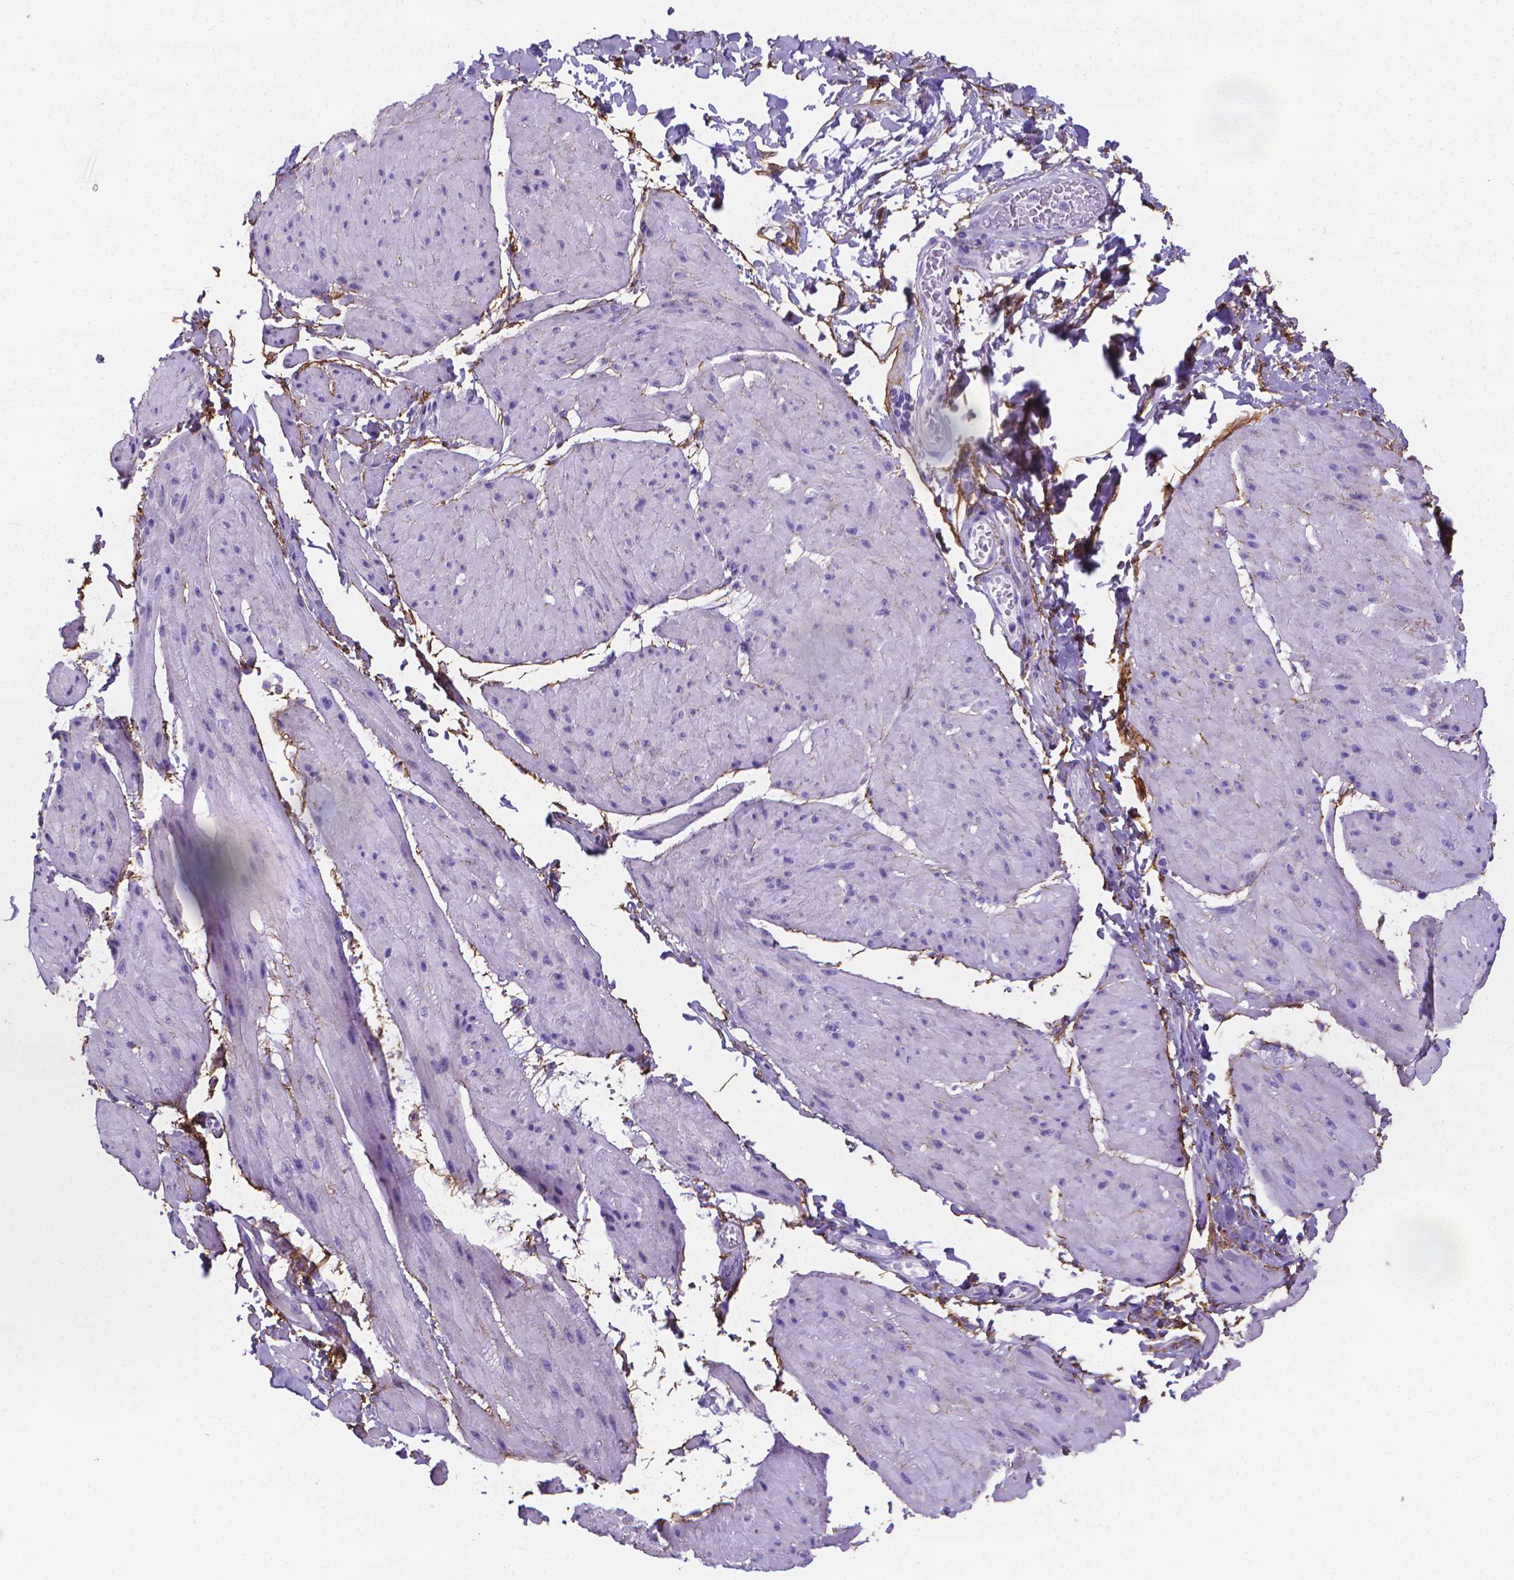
{"staining": {"intensity": "negative", "quantity": "none", "location": "none"}, "tissue": "adipose tissue", "cell_type": "Adipocytes", "image_type": "normal", "snomed": [{"axis": "morphology", "description": "Normal tissue, NOS"}, {"axis": "topography", "description": "Urinary bladder"}, {"axis": "topography", "description": "Peripheral nerve tissue"}], "caption": "A high-resolution photomicrograph shows IHC staining of normal adipose tissue, which reveals no significant staining in adipocytes.", "gene": "MFAP2", "patient": {"sex": "female", "age": 60}}